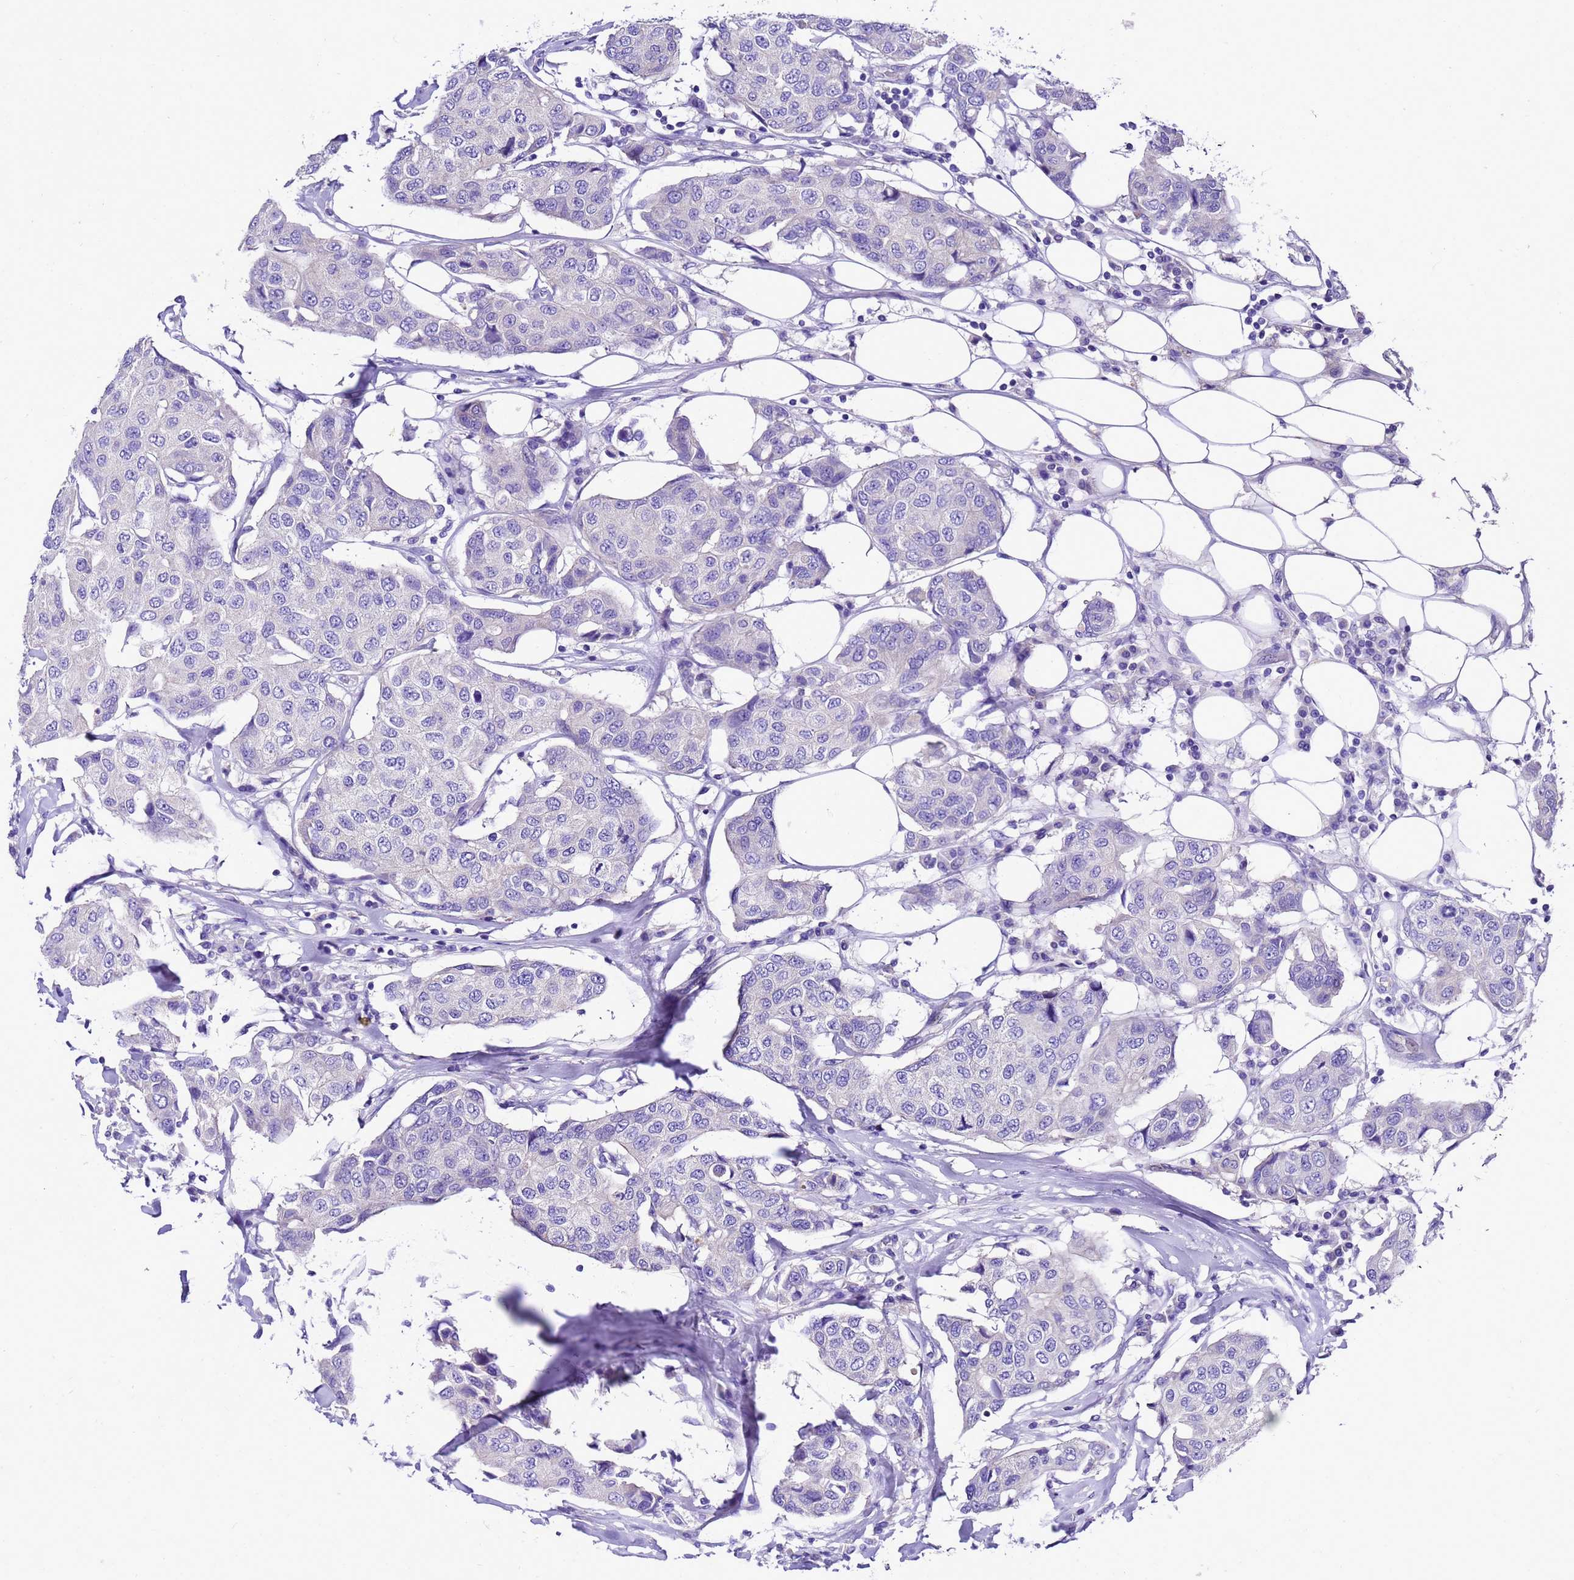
{"staining": {"intensity": "negative", "quantity": "none", "location": "none"}, "tissue": "breast cancer", "cell_type": "Tumor cells", "image_type": "cancer", "snomed": [{"axis": "morphology", "description": "Duct carcinoma"}, {"axis": "topography", "description": "Breast"}], "caption": "Immunohistochemical staining of infiltrating ductal carcinoma (breast) exhibits no significant expression in tumor cells. (IHC, brightfield microscopy, high magnification).", "gene": "UGT2A1", "patient": {"sex": "female", "age": 80}}